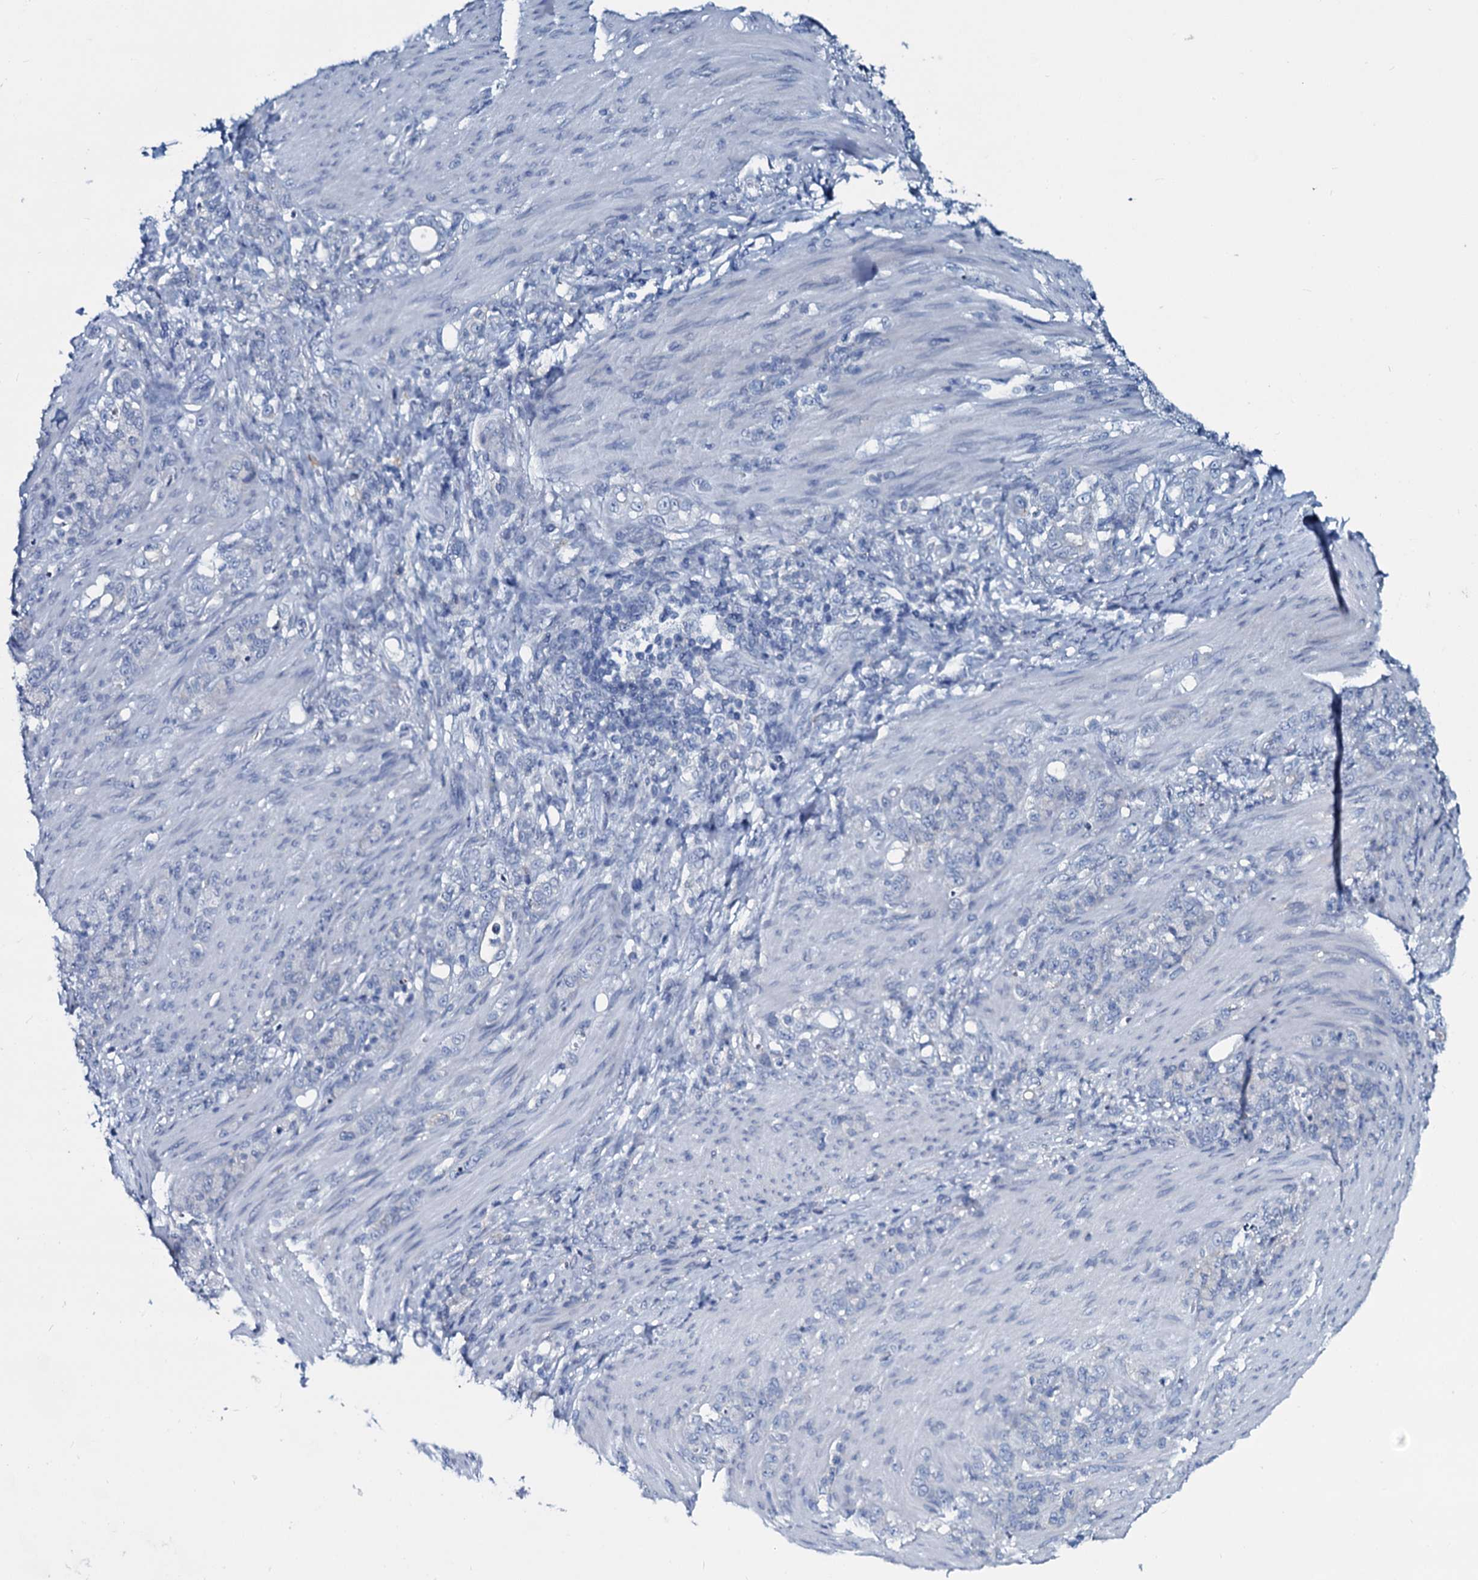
{"staining": {"intensity": "negative", "quantity": "none", "location": "none"}, "tissue": "stomach cancer", "cell_type": "Tumor cells", "image_type": "cancer", "snomed": [{"axis": "morphology", "description": "Adenocarcinoma, NOS"}, {"axis": "topography", "description": "Stomach"}], "caption": "Immunohistochemical staining of stomach cancer (adenocarcinoma) reveals no significant expression in tumor cells.", "gene": "SLC4A7", "patient": {"sex": "female", "age": 79}}